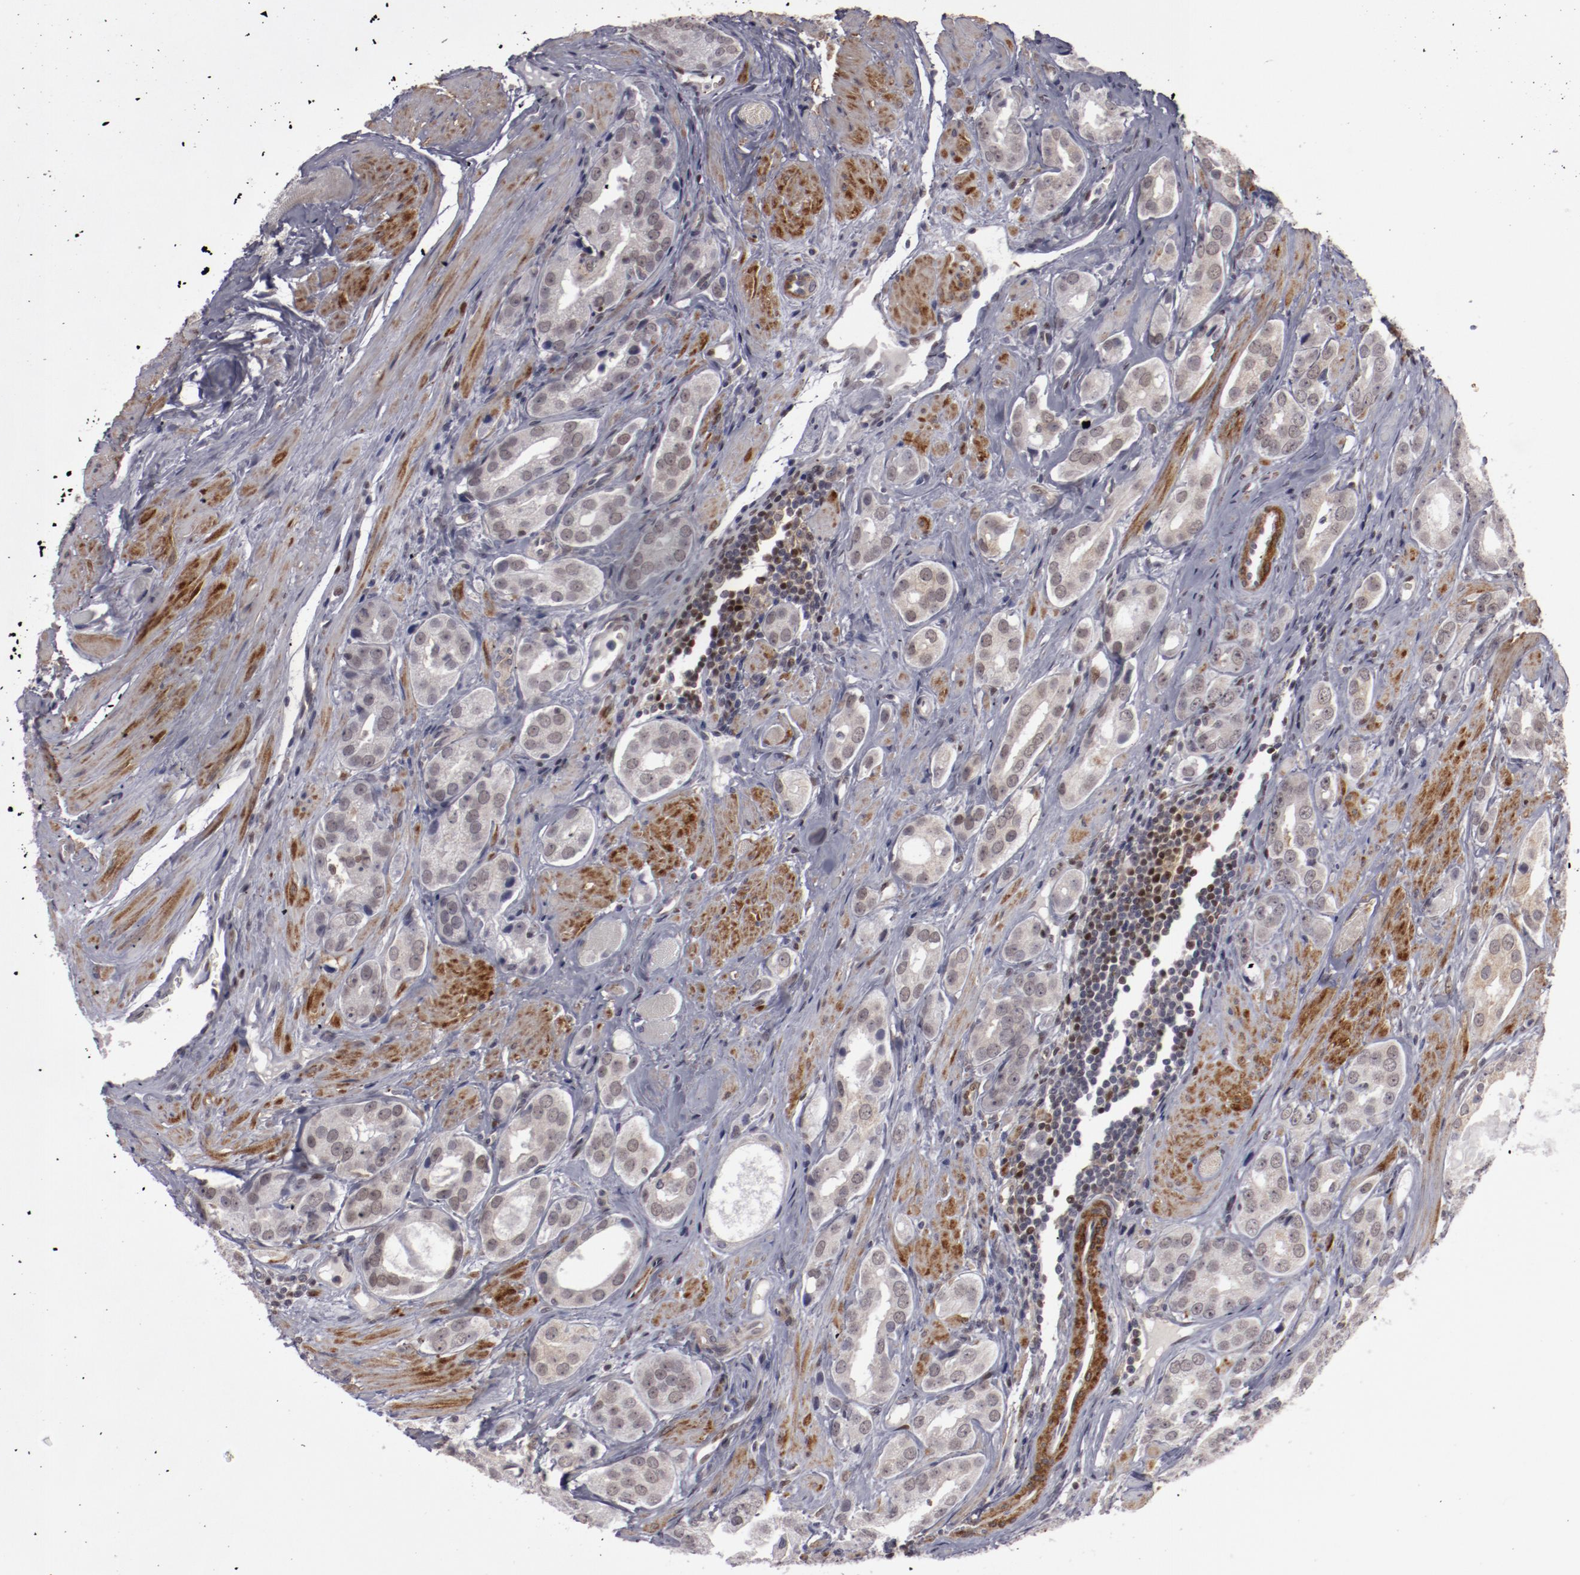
{"staining": {"intensity": "negative", "quantity": "none", "location": "none"}, "tissue": "prostate cancer", "cell_type": "Tumor cells", "image_type": "cancer", "snomed": [{"axis": "morphology", "description": "Adenocarcinoma, Medium grade"}, {"axis": "topography", "description": "Prostate"}], "caption": "This is an IHC photomicrograph of human prostate adenocarcinoma (medium-grade). There is no staining in tumor cells.", "gene": "LEF1", "patient": {"sex": "male", "age": 53}}